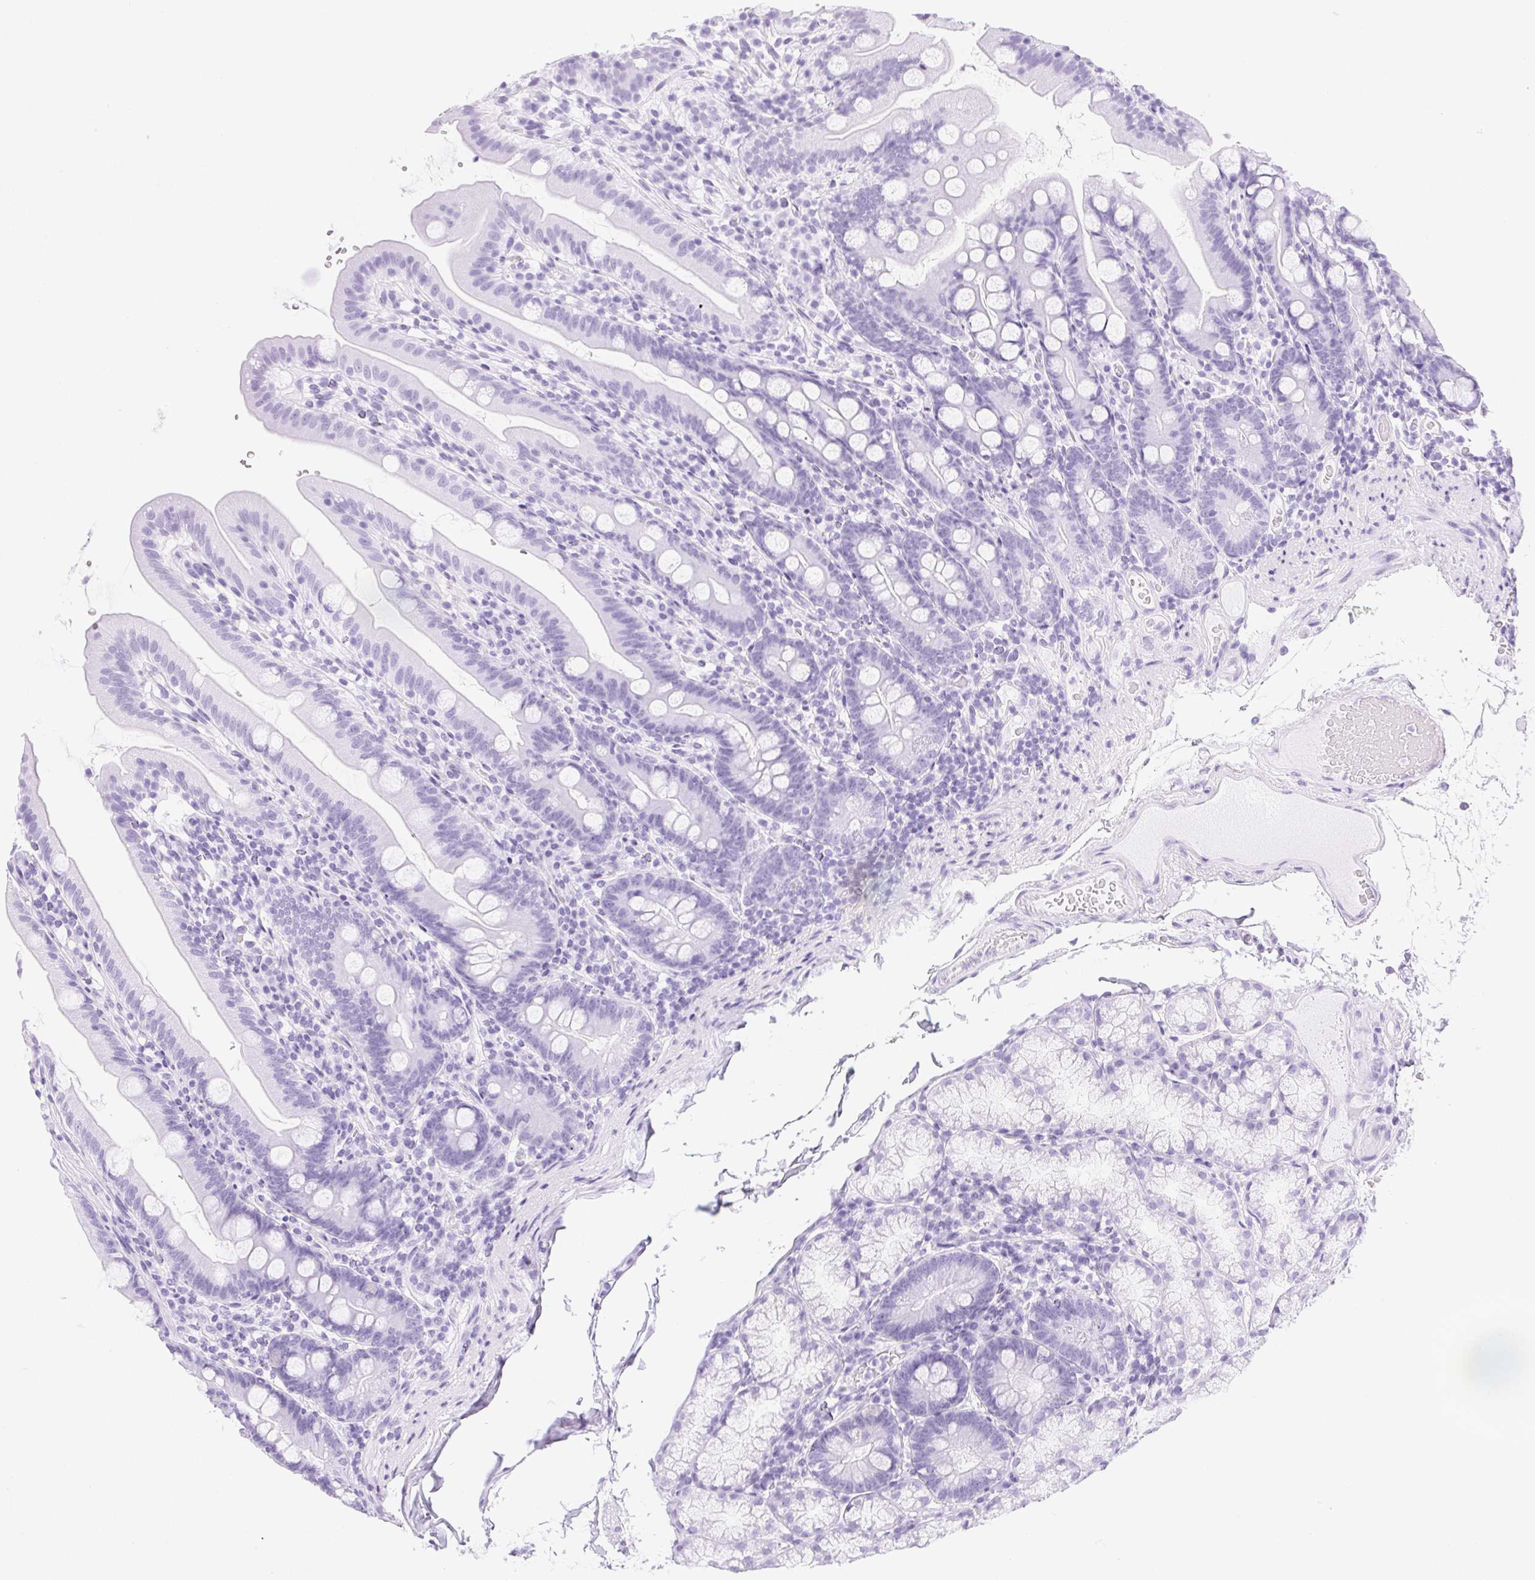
{"staining": {"intensity": "negative", "quantity": "none", "location": "none"}, "tissue": "duodenum", "cell_type": "Glandular cells", "image_type": "normal", "snomed": [{"axis": "morphology", "description": "Normal tissue, NOS"}, {"axis": "topography", "description": "Duodenum"}], "caption": "IHC photomicrograph of normal duodenum: human duodenum stained with DAB displays no significant protein staining in glandular cells. The staining is performed using DAB (3,3'-diaminobenzidine) brown chromogen with nuclei counter-stained in using hematoxylin.", "gene": "CLDN16", "patient": {"sex": "female", "age": 67}}